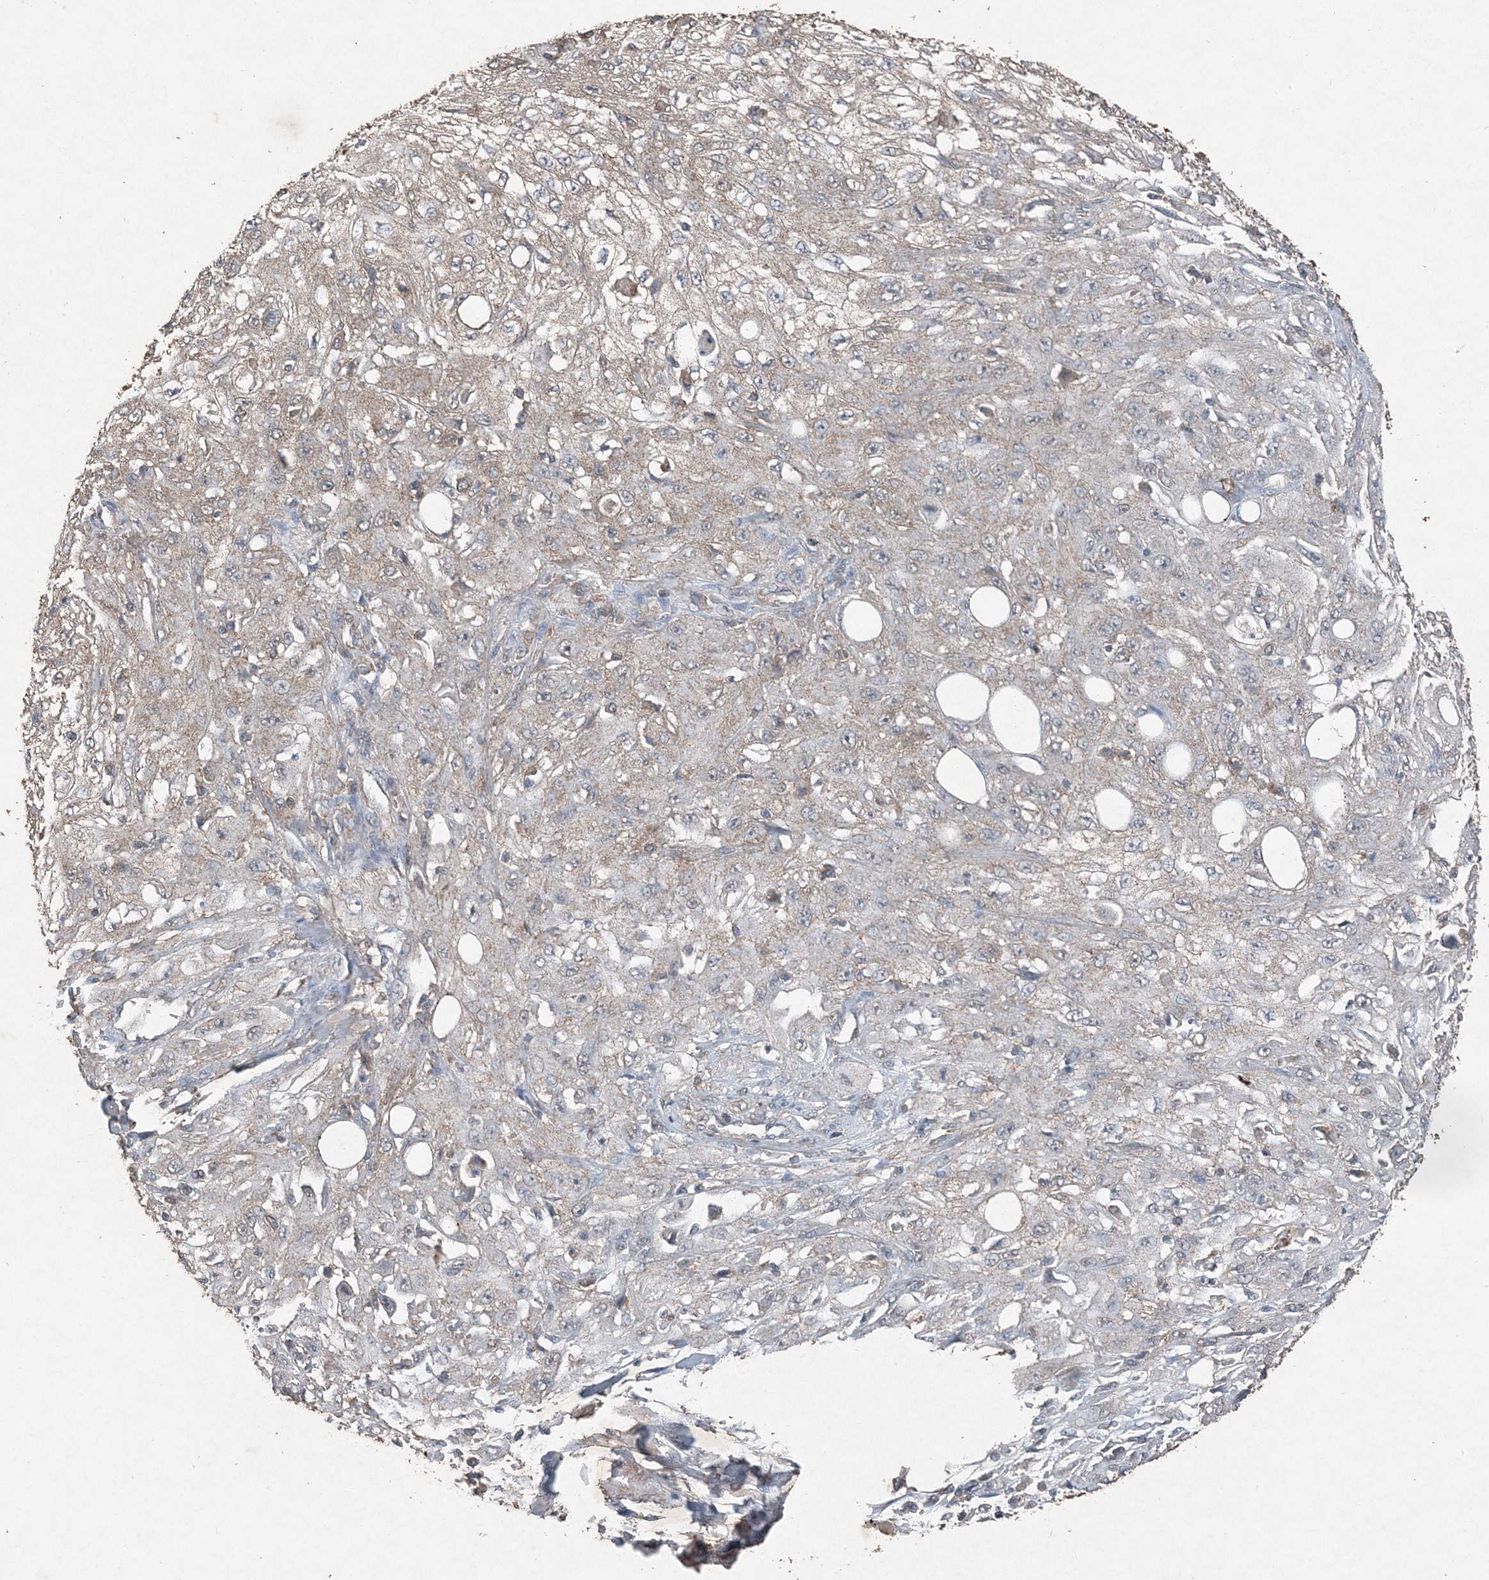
{"staining": {"intensity": "negative", "quantity": "none", "location": "none"}, "tissue": "skin cancer", "cell_type": "Tumor cells", "image_type": "cancer", "snomed": [{"axis": "morphology", "description": "Squamous cell carcinoma, NOS"}, {"axis": "topography", "description": "Skin"}], "caption": "Immunohistochemistry of skin squamous cell carcinoma shows no expression in tumor cells.", "gene": "FCN3", "patient": {"sex": "male", "age": 75}}